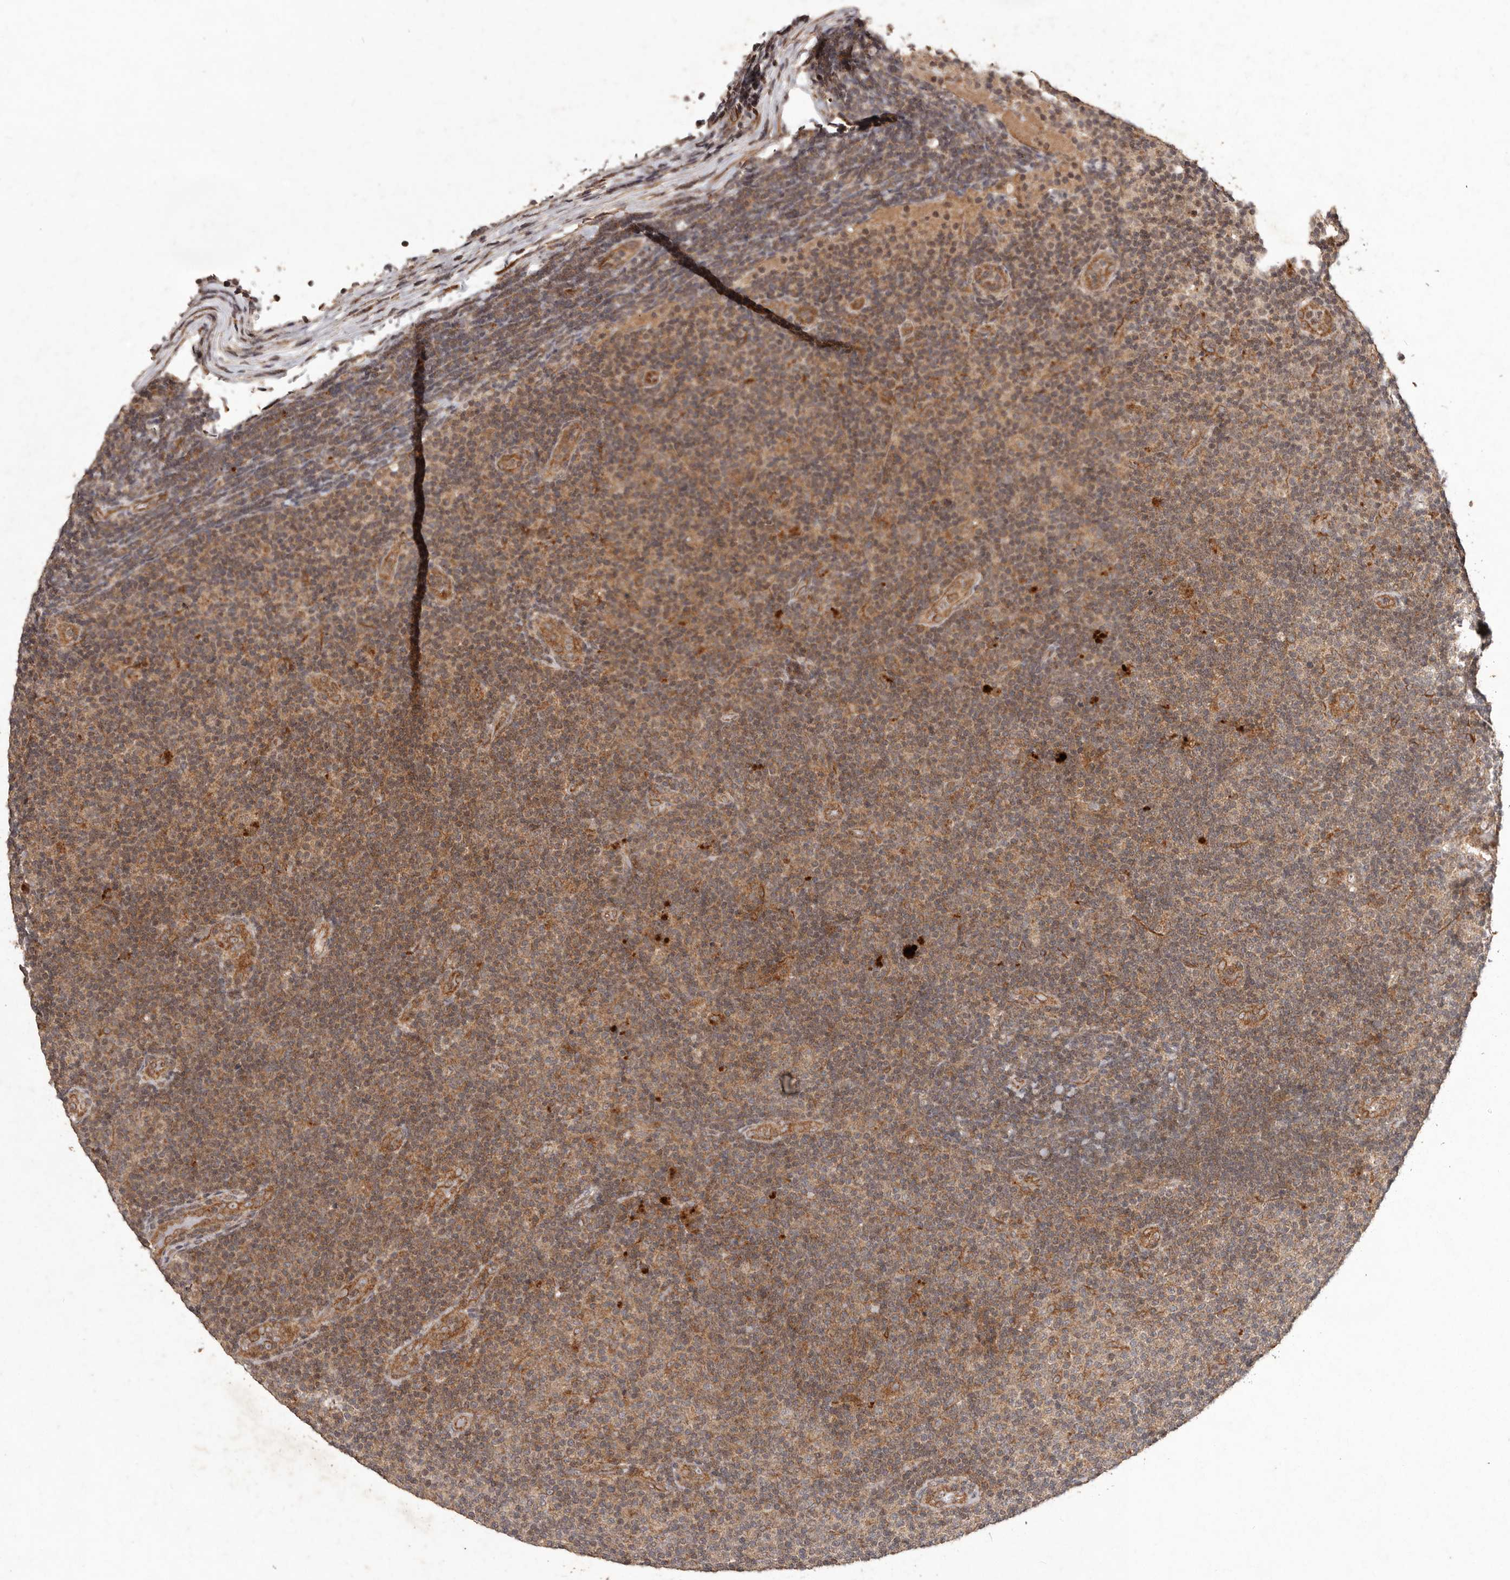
{"staining": {"intensity": "moderate", "quantity": ">75%", "location": "cytoplasmic/membranous"}, "tissue": "lymphoma", "cell_type": "Tumor cells", "image_type": "cancer", "snomed": [{"axis": "morphology", "description": "Malignant lymphoma, non-Hodgkin's type, Low grade"}, {"axis": "topography", "description": "Lymph node"}], "caption": "Tumor cells reveal moderate cytoplasmic/membranous expression in approximately >75% of cells in low-grade malignant lymphoma, non-Hodgkin's type. The staining was performed using DAB to visualize the protein expression in brown, while the nuclei were stained in blue with hematoxylin (Magnification: 20x).", "gene": "PLOD2", "patient": {"sex": "male", "age": 83}}